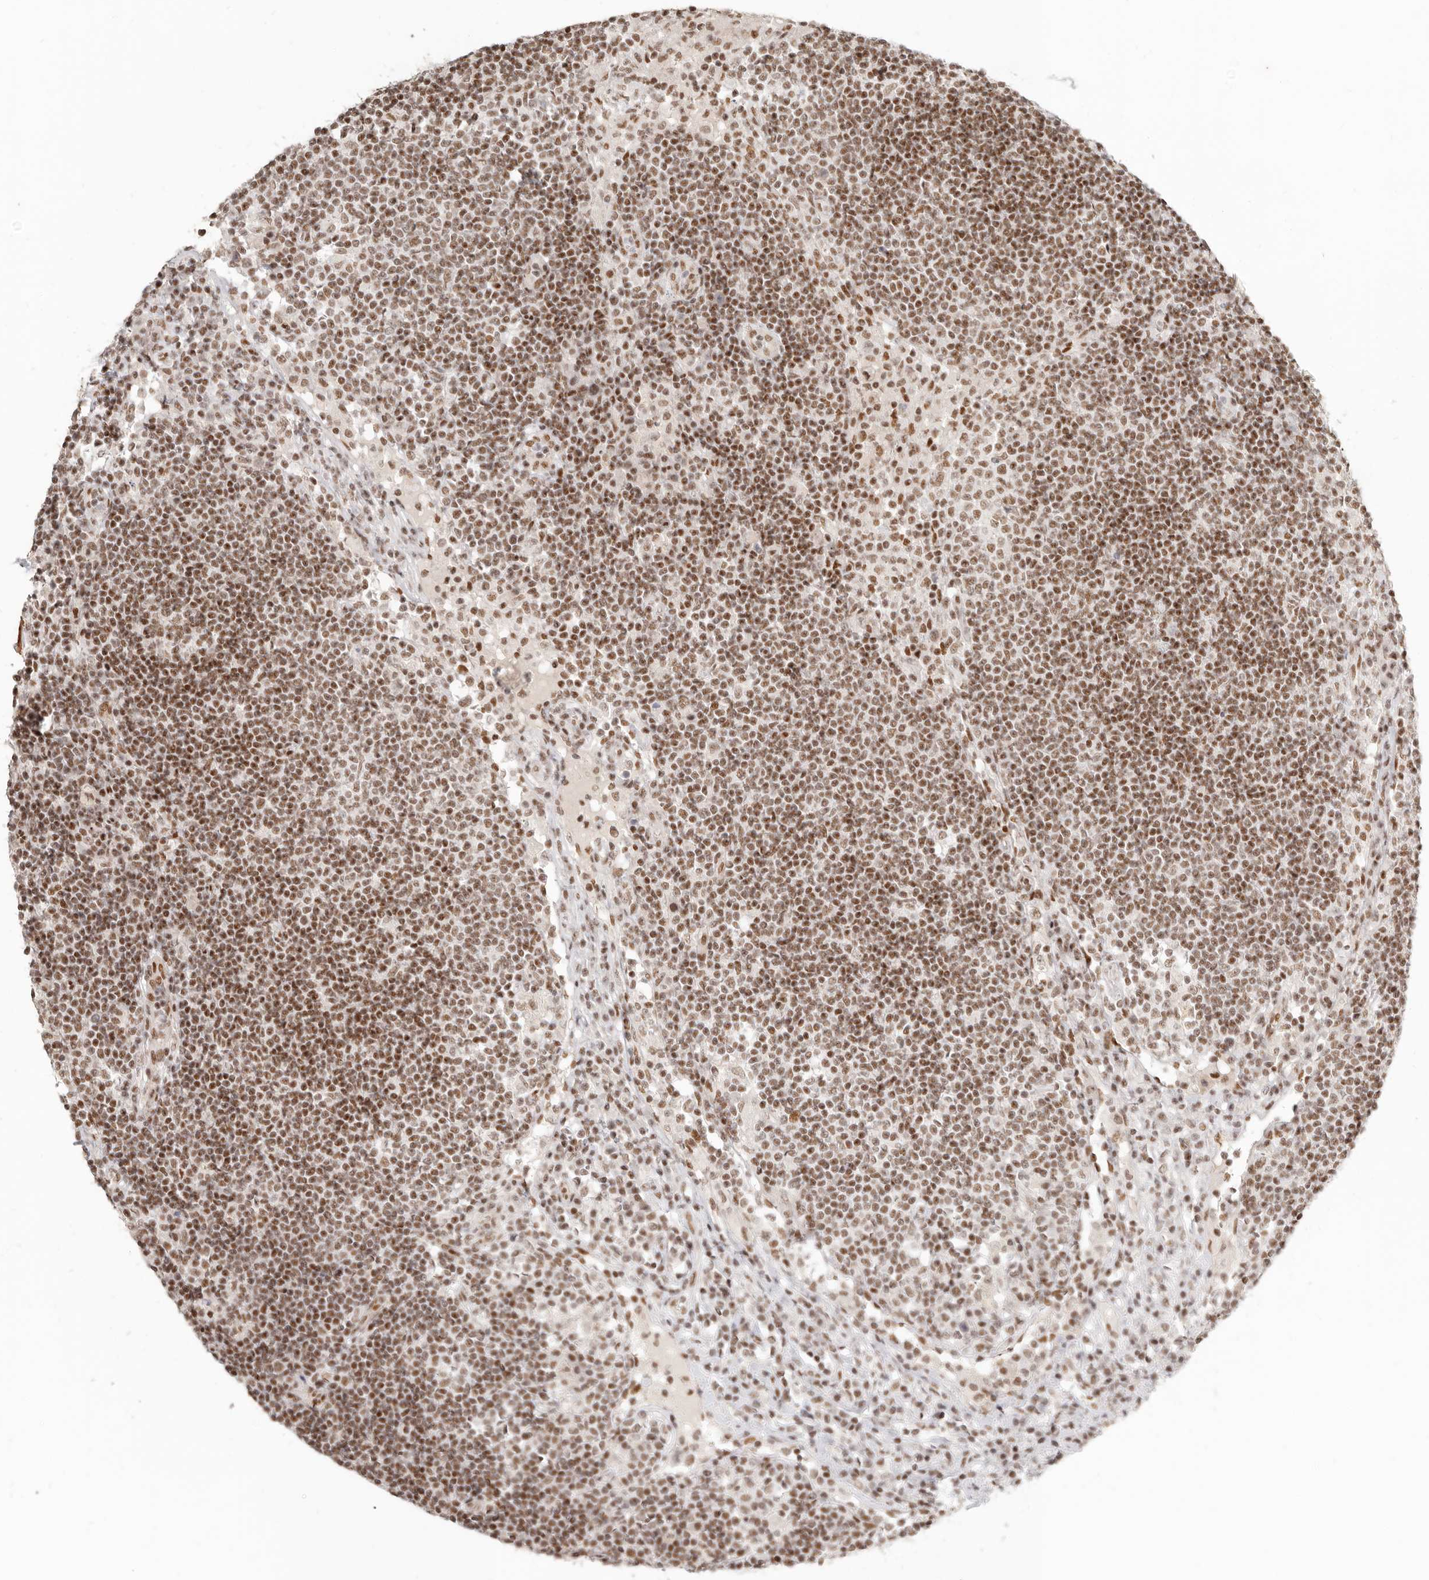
{"staining": {"intensity": "moderate", "quantity": ">75%", "location": "nuclear"}, "tissue": "lymph node", "cell_type": "Germinal center cells", "image_type": "normal", "snomed": [{"axis": "morphology", "description": "Normal tissue, NOS"}, {"axis": "topography", "description": "Lymph node"}], "caption": "Germinal center cells display medium levels of moderate nuclear staining in about >75% of cells in normal human lymph node.", "gene": "GABPA", "patient": {"sex": "female", "age": 53}}